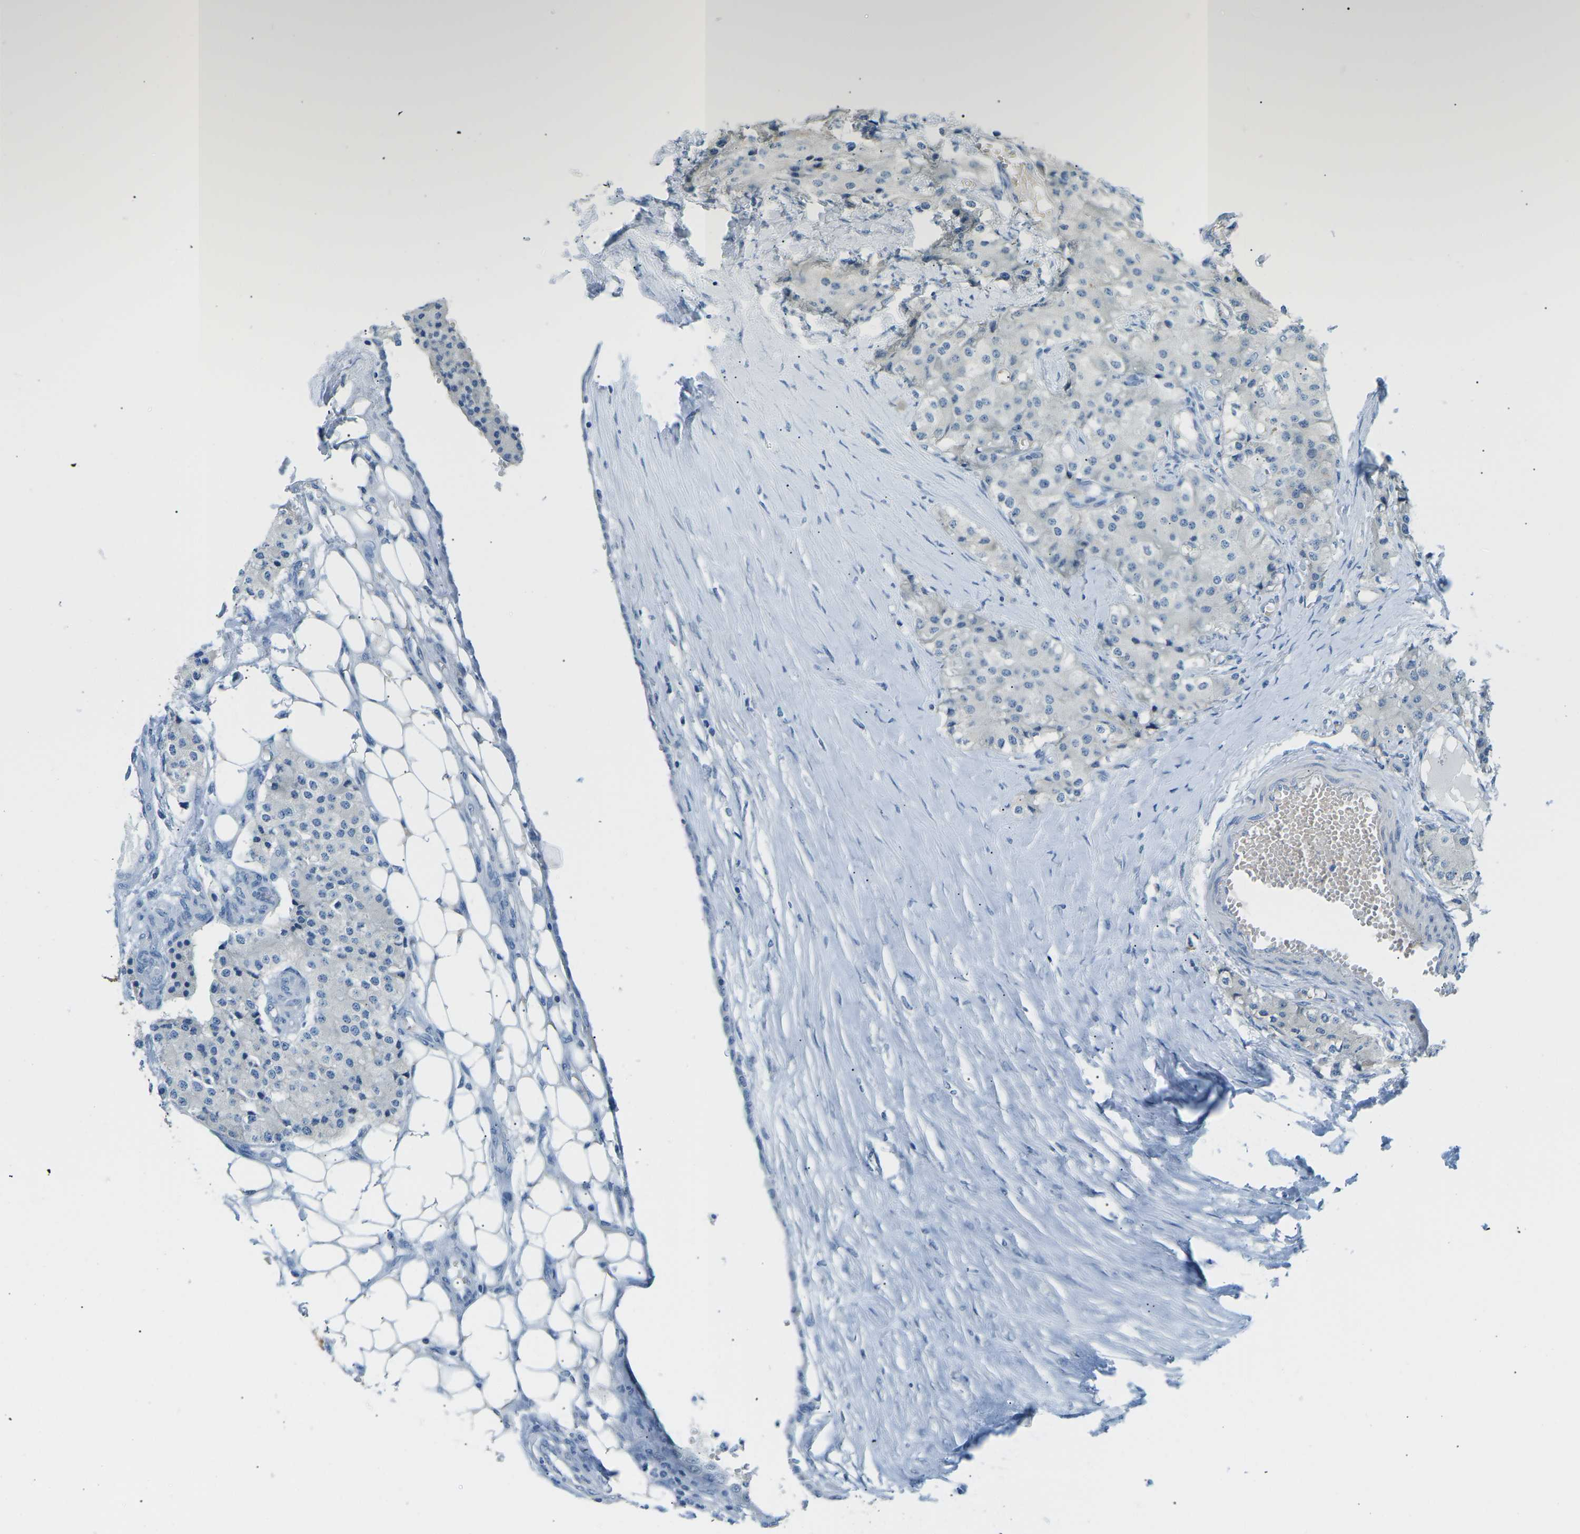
{"staining": {"intensity": "negative", "quantity": "none", "location": "none"}, "tissue": "carcinoid", "cell_type": "Tumor cells", "image_type": "cancer", "snomed": [{"axis": "morphology", "description": "Carcinoid, malignant, NOS"}, {"axis": "topography", "description": "Colon"}], "caption": "Tumor cells show no significant expression in malignant carcinoid.", "gene": "PSAT1", "patient": {"sex": "female", "age": 52}}